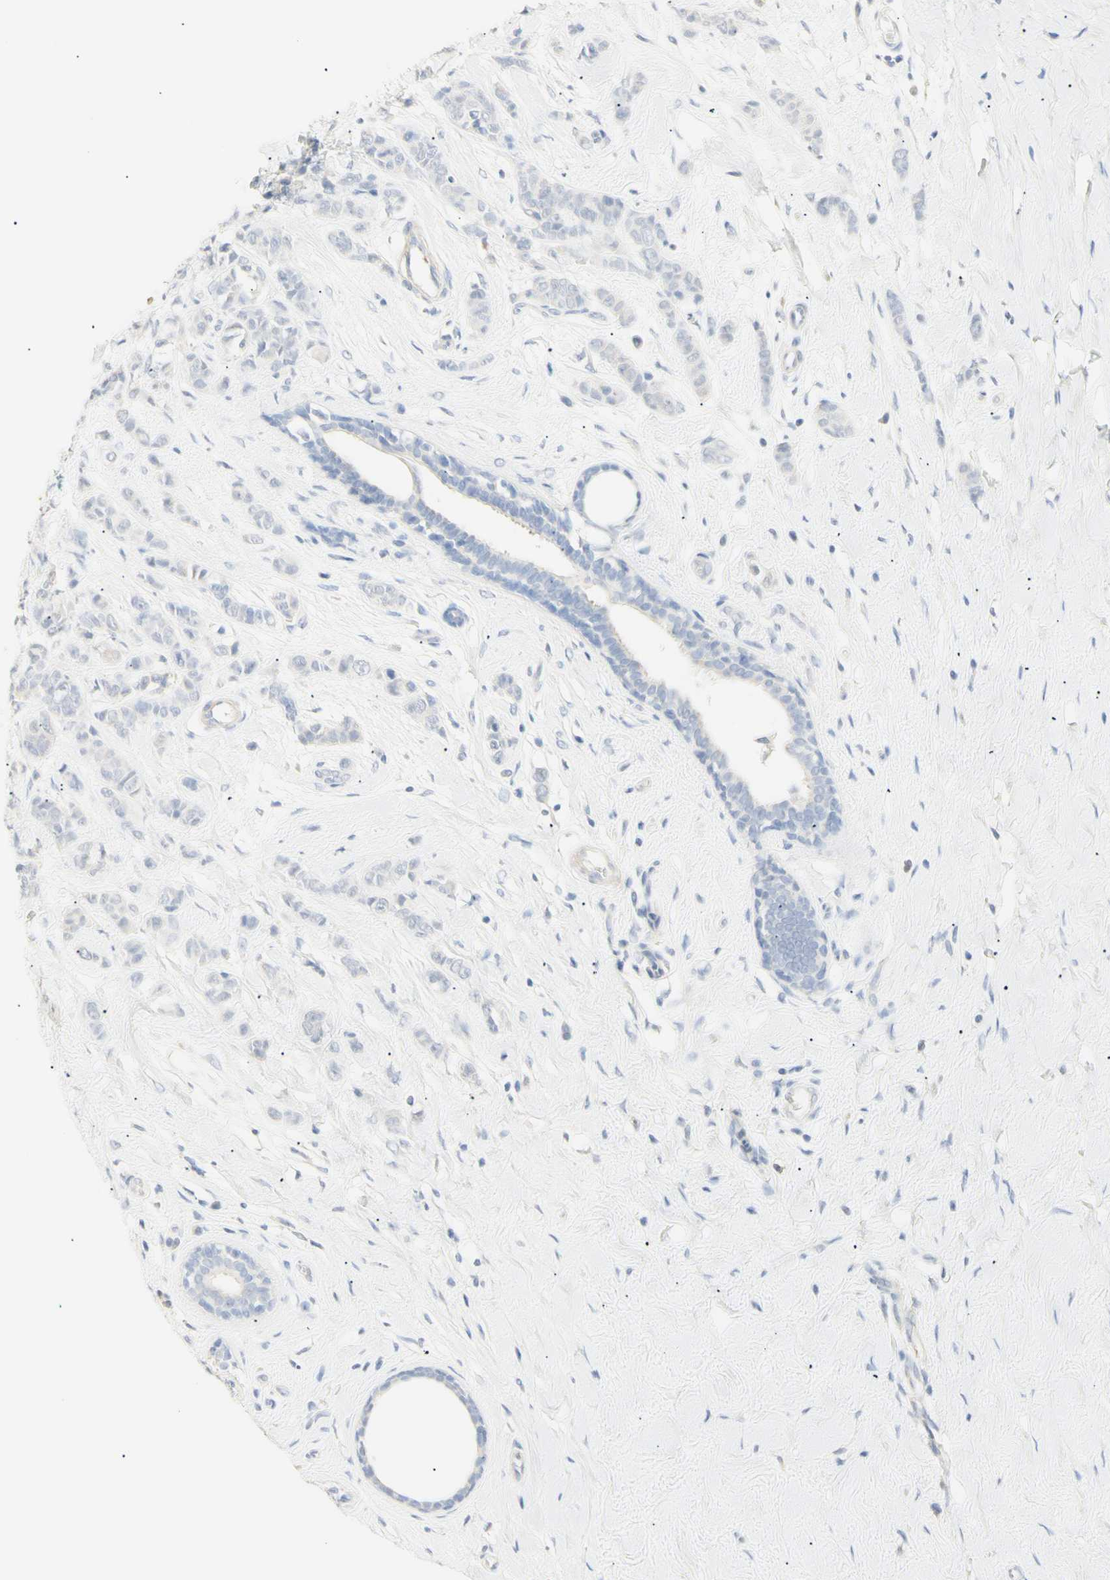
{"staining": {"intensity": "negative", "quantity": "none", "location": "none"}, "tissue": "breast cancer", "cell_type": "Tumor cells", "image_type": "cancer", "snomed": [{"axis": "morphology", "description": "Normal tissue, NOS"}, {"axis": "morphology", "description": "Duct carcinoma"}, {"axis": "topography", "description": "Breast"}], "caption": "IHC photomicrograph of neoplastic tissue: human breast cancer (infiltrating ductal carcinoma) stained with DAB (3,3'-diaminobenzidine) demonstrates no significant protein expression in tumor cells.", "gene": "B4GALNT3", "patient": {"sex": "female", "age": 40}}